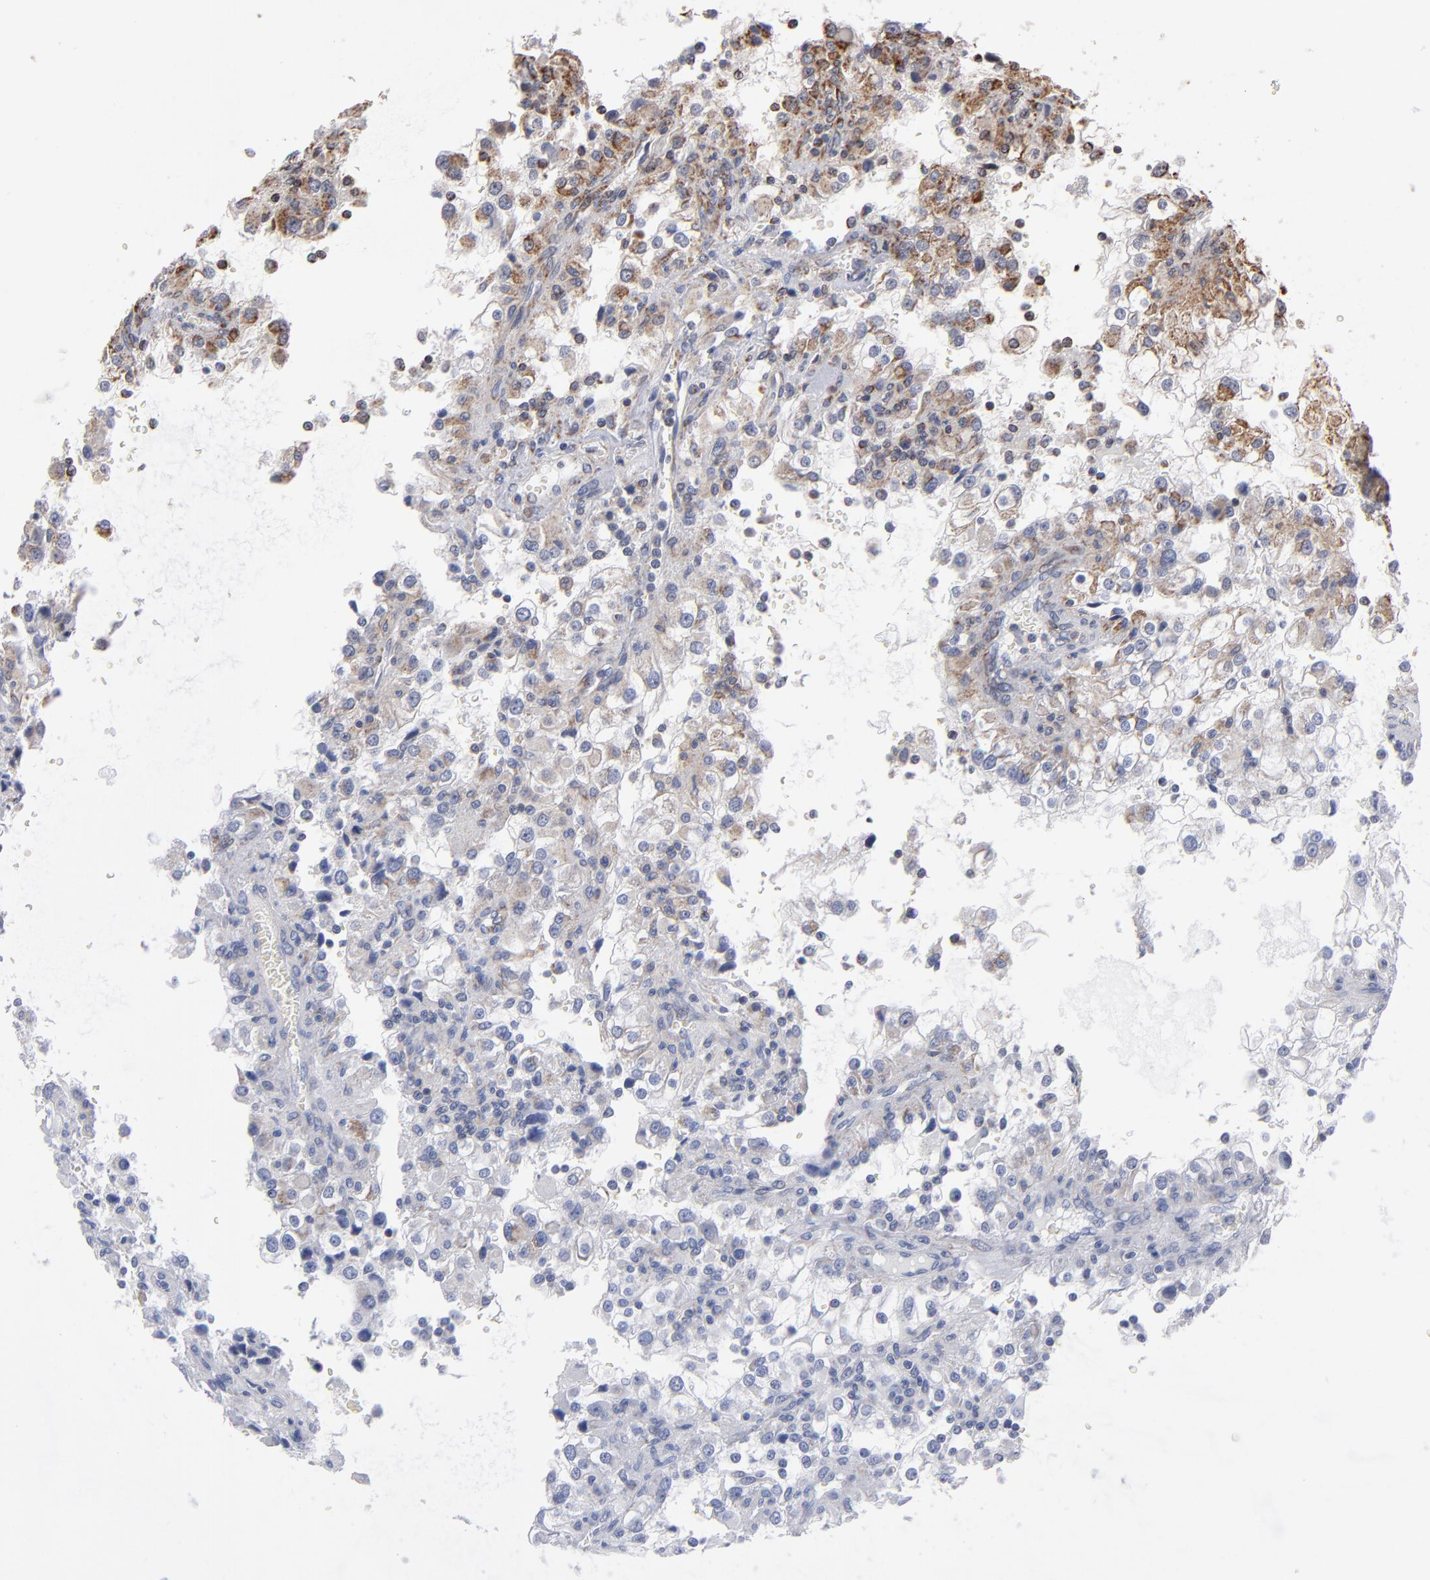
{"staining": {"intensity": "weak", "quantity": ">75%", "location": "cytoplasmic/membranous"}, "tissue": "renal cancer", "cell_type": "Tumor cells", "image_type": "cancer", "snomed": [{"axis": "morphology", "description": "Adenocarcinoma, NOS"}, {"axis": "topography", "description": "Kidney"}], "caption": "This is a histology image of immunohistochemistry staining of renal adenocarcinoma, which shows weak positivity in the cytoplasmic/membranous of tumor cells.", "gene": "MIPOL1", "patient": {"sex": "female", "age": 52}}